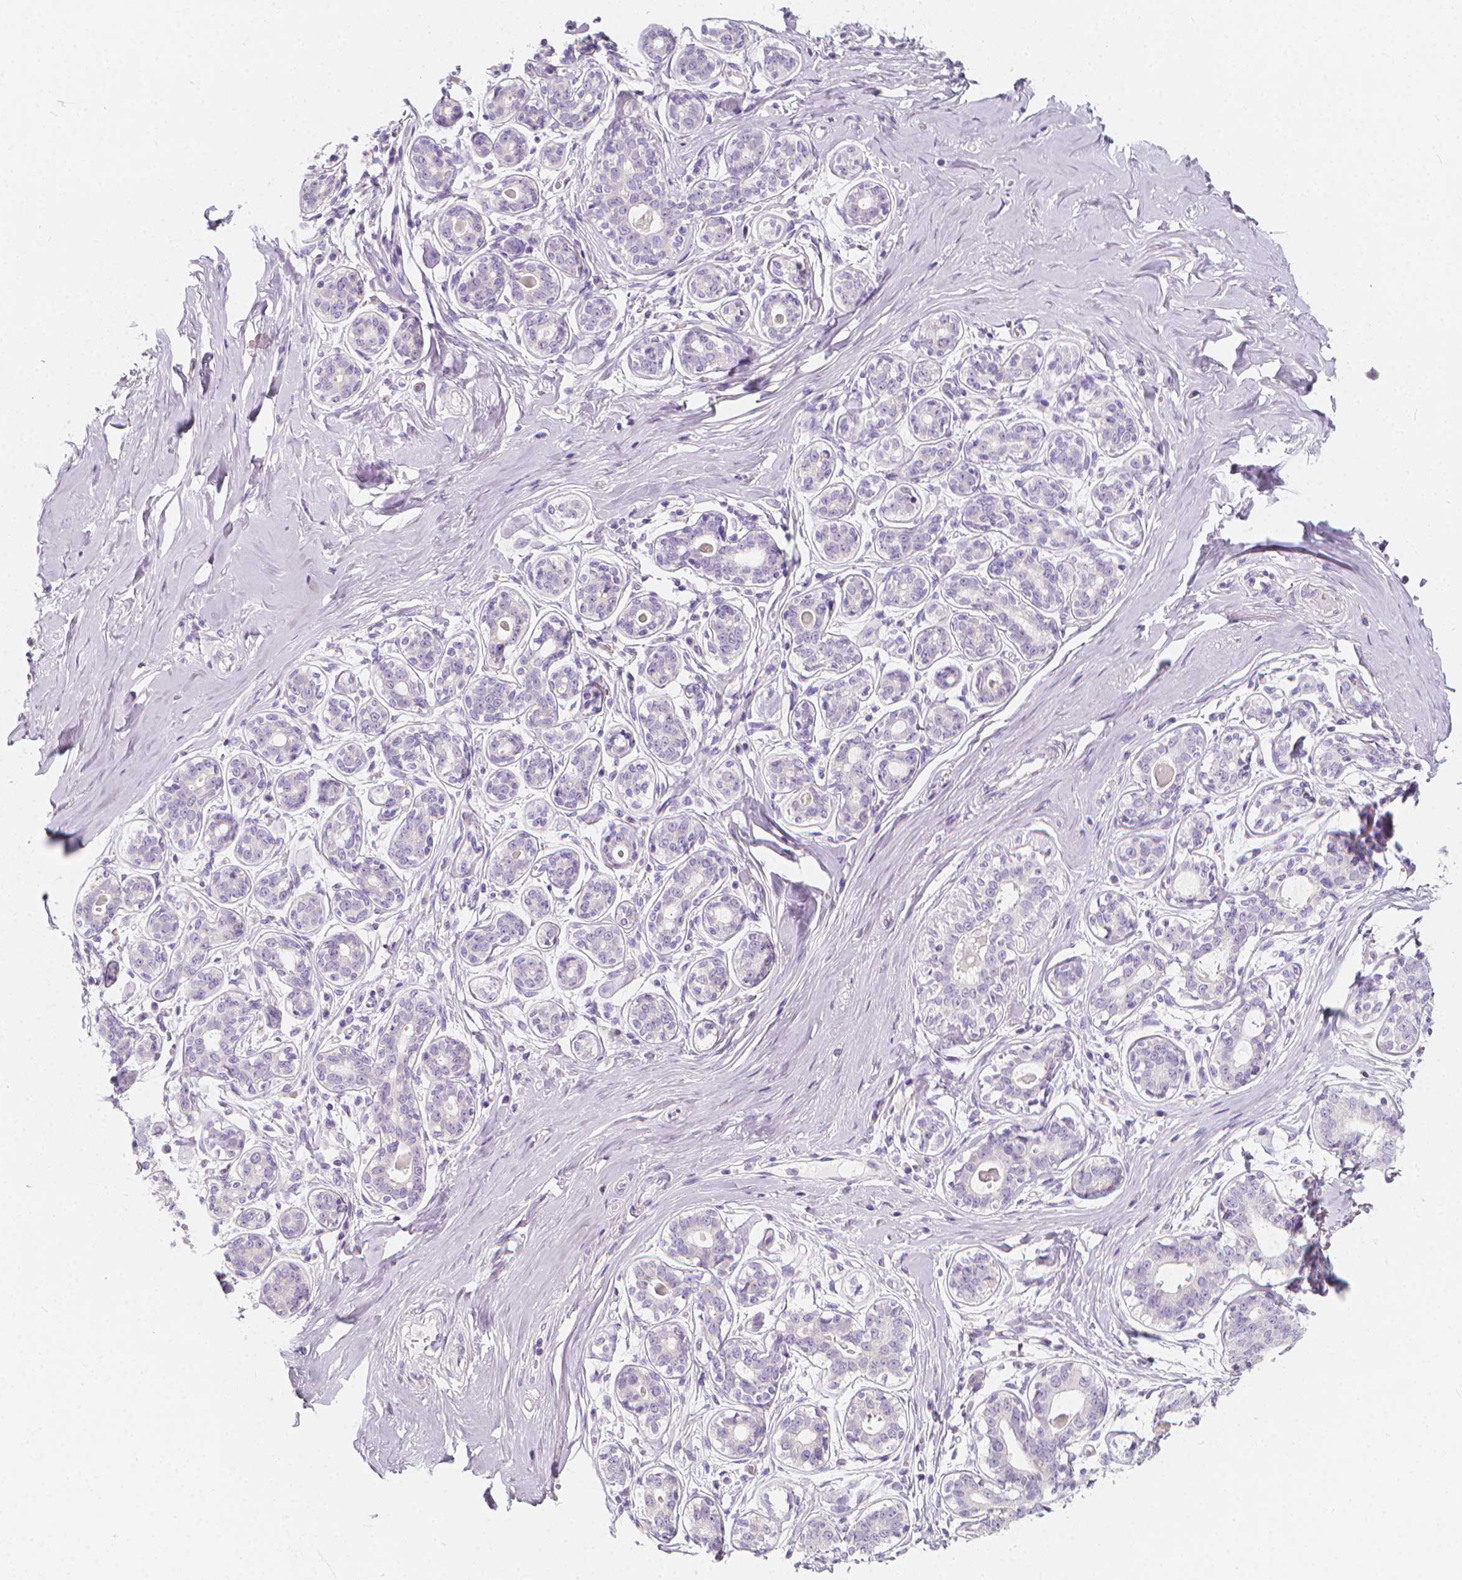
{"staining": {"intensity": "negative", "quantity": "none", "location": "none"}, "tissue": "breast", "cell_type": "Adipocytes", "image_type": "normal", "snomed": [{"axis": "morphology", "description": "Normal tissue, NOS"}, {"axis": "topography", "description": "Skin"}, {"axis": "topography", "description": "Breast"}], "caption": "Human breast stained for a protein using IHC shows no positivity in adipocytes.", "gene": "RBFOX1", "patient": {"sex": "female", "age": 43}}